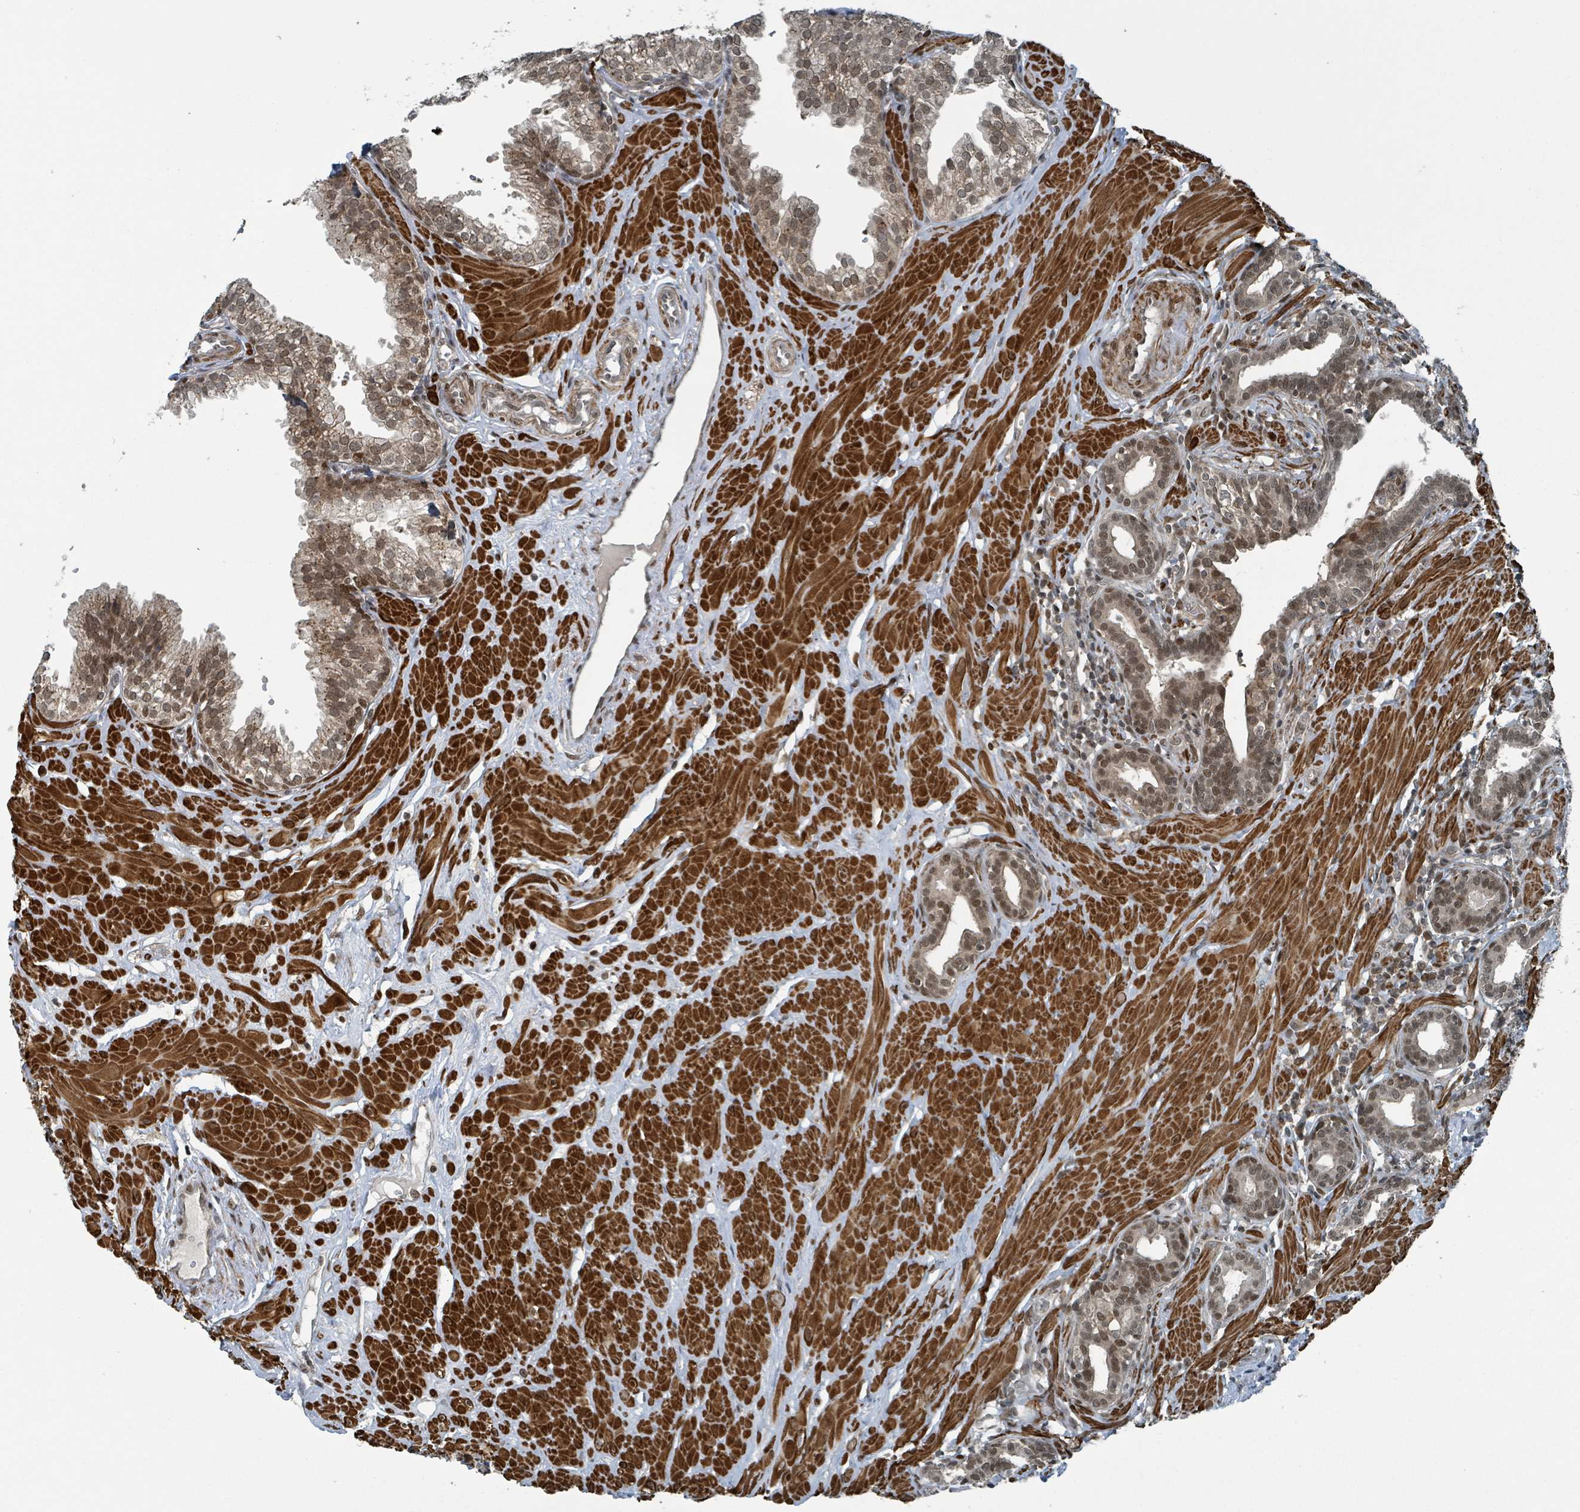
{"staining": {"intensity": "strong", "quantity": "25%-75%", "location": "cytoplasmic/membranous,nuclear"}, "tissue": "prostate", "cell_type": "Glandular cells", "image_type": "normal", "snomed": [{"axis": "morphology", "description": "Normal tissue, NOS"}, {"axis": "topography", "description": "Prostate"}, {"axis": "topography", "description": "Peripheral nerve tissue"}], "caption": "Normal prostate shows strong cytoplasmic/membranous,nuclear expression in about 25%-75% of glandular cells.", "gene": "PHIP", "patient": {"sex": "male", "age": 55}}